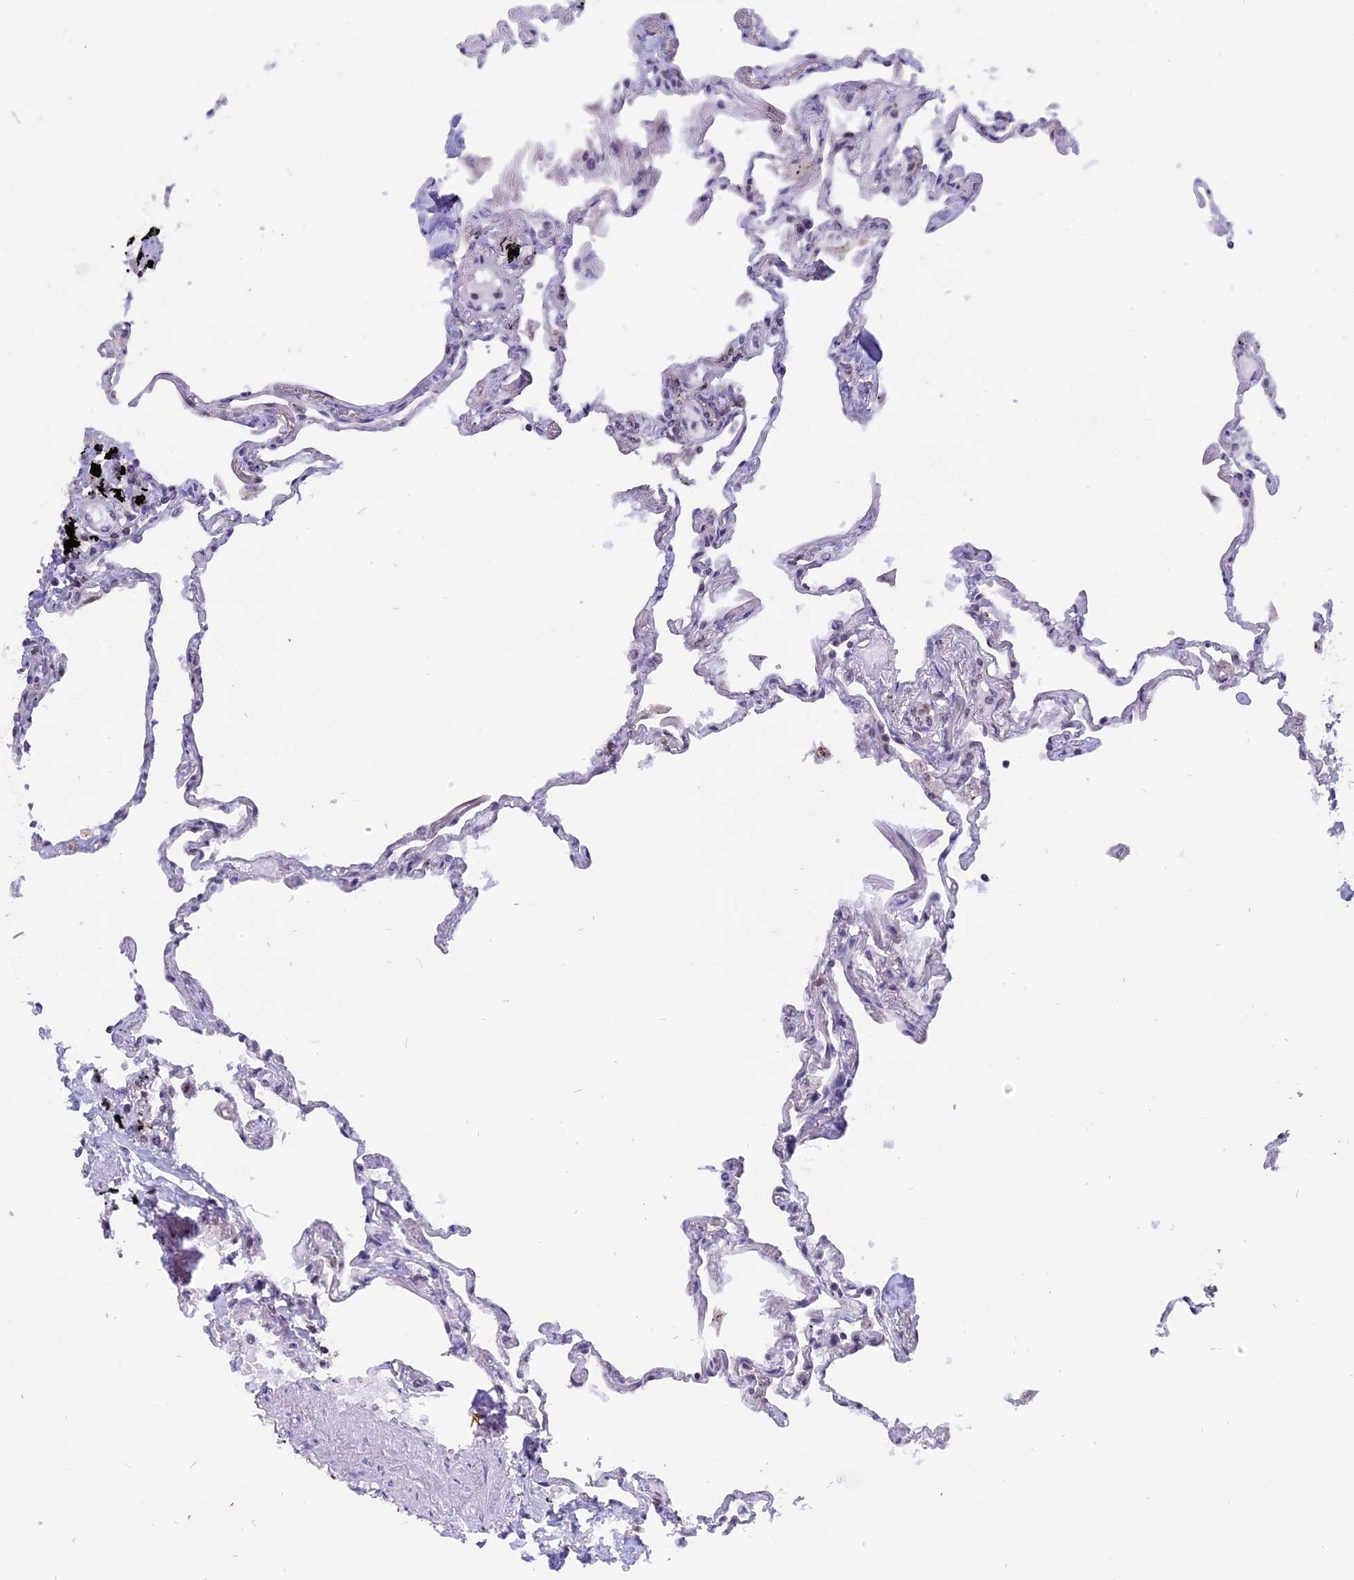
{"staining": {"intensity": "moderate", "quantity": "<25%", "location": "nuclear"}, "tissue": "lung", "cell_type": "Alveolar cells", "image_type": "normal", "snomed": [{"axis": "morphology", "description": "Normal tissue, NOS"}, {"axis": "topography", "description": "Lung"}], "caption": "This photomicrograph demonstrates benign lung stained with immunohistochemistry (IHC) to label a protein in brown. The nuclear of alveolar cells show moderate positivity for the protein. Nuclei are counter-stained blue.", "gene": "TADA3", "patient": {"sex": "female", "age": 67}}